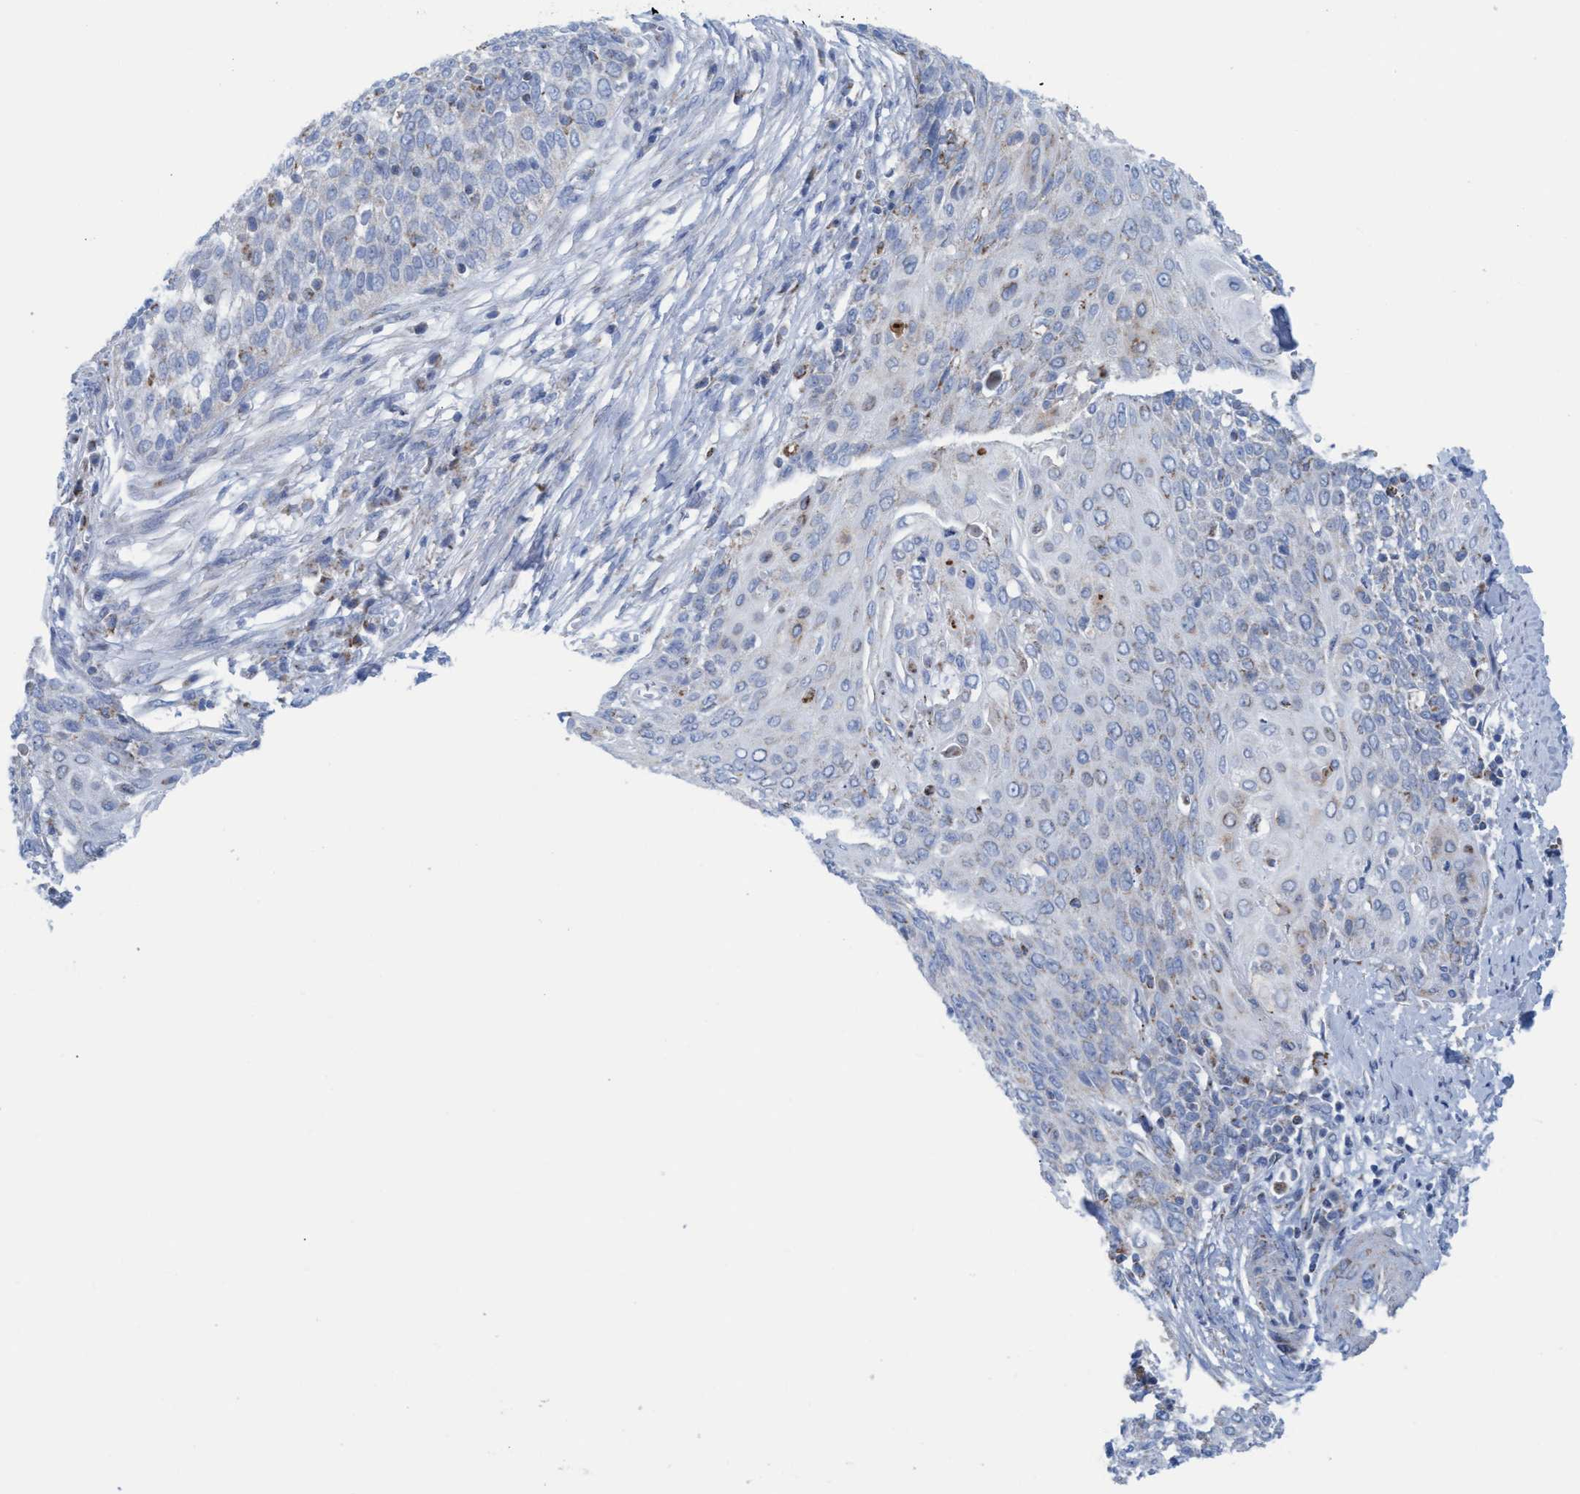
{"staining": {"intensity": "negative", "quantity": "none", "location": "none"}, "tissue": "cervical cancer", "cell_type": "Tumor cells", "image_type": "cancer", "snomed": [{"axis": "morphology", "description": "Squamous cell carcinoma, NOS"}, {"axis": "topography", "description": "Cervix"}], "caption": "This histopathology image is of cervical cancer stained with immunohistochemistry to label a protein in brown with the nuclei are counter-stained blue. There is no staining in tumor cells. (DAB IHC visualized using brightfield microscopy, high magnification).", "gene": "GGA3", "patient": {"sex": "female", "age": 39}}